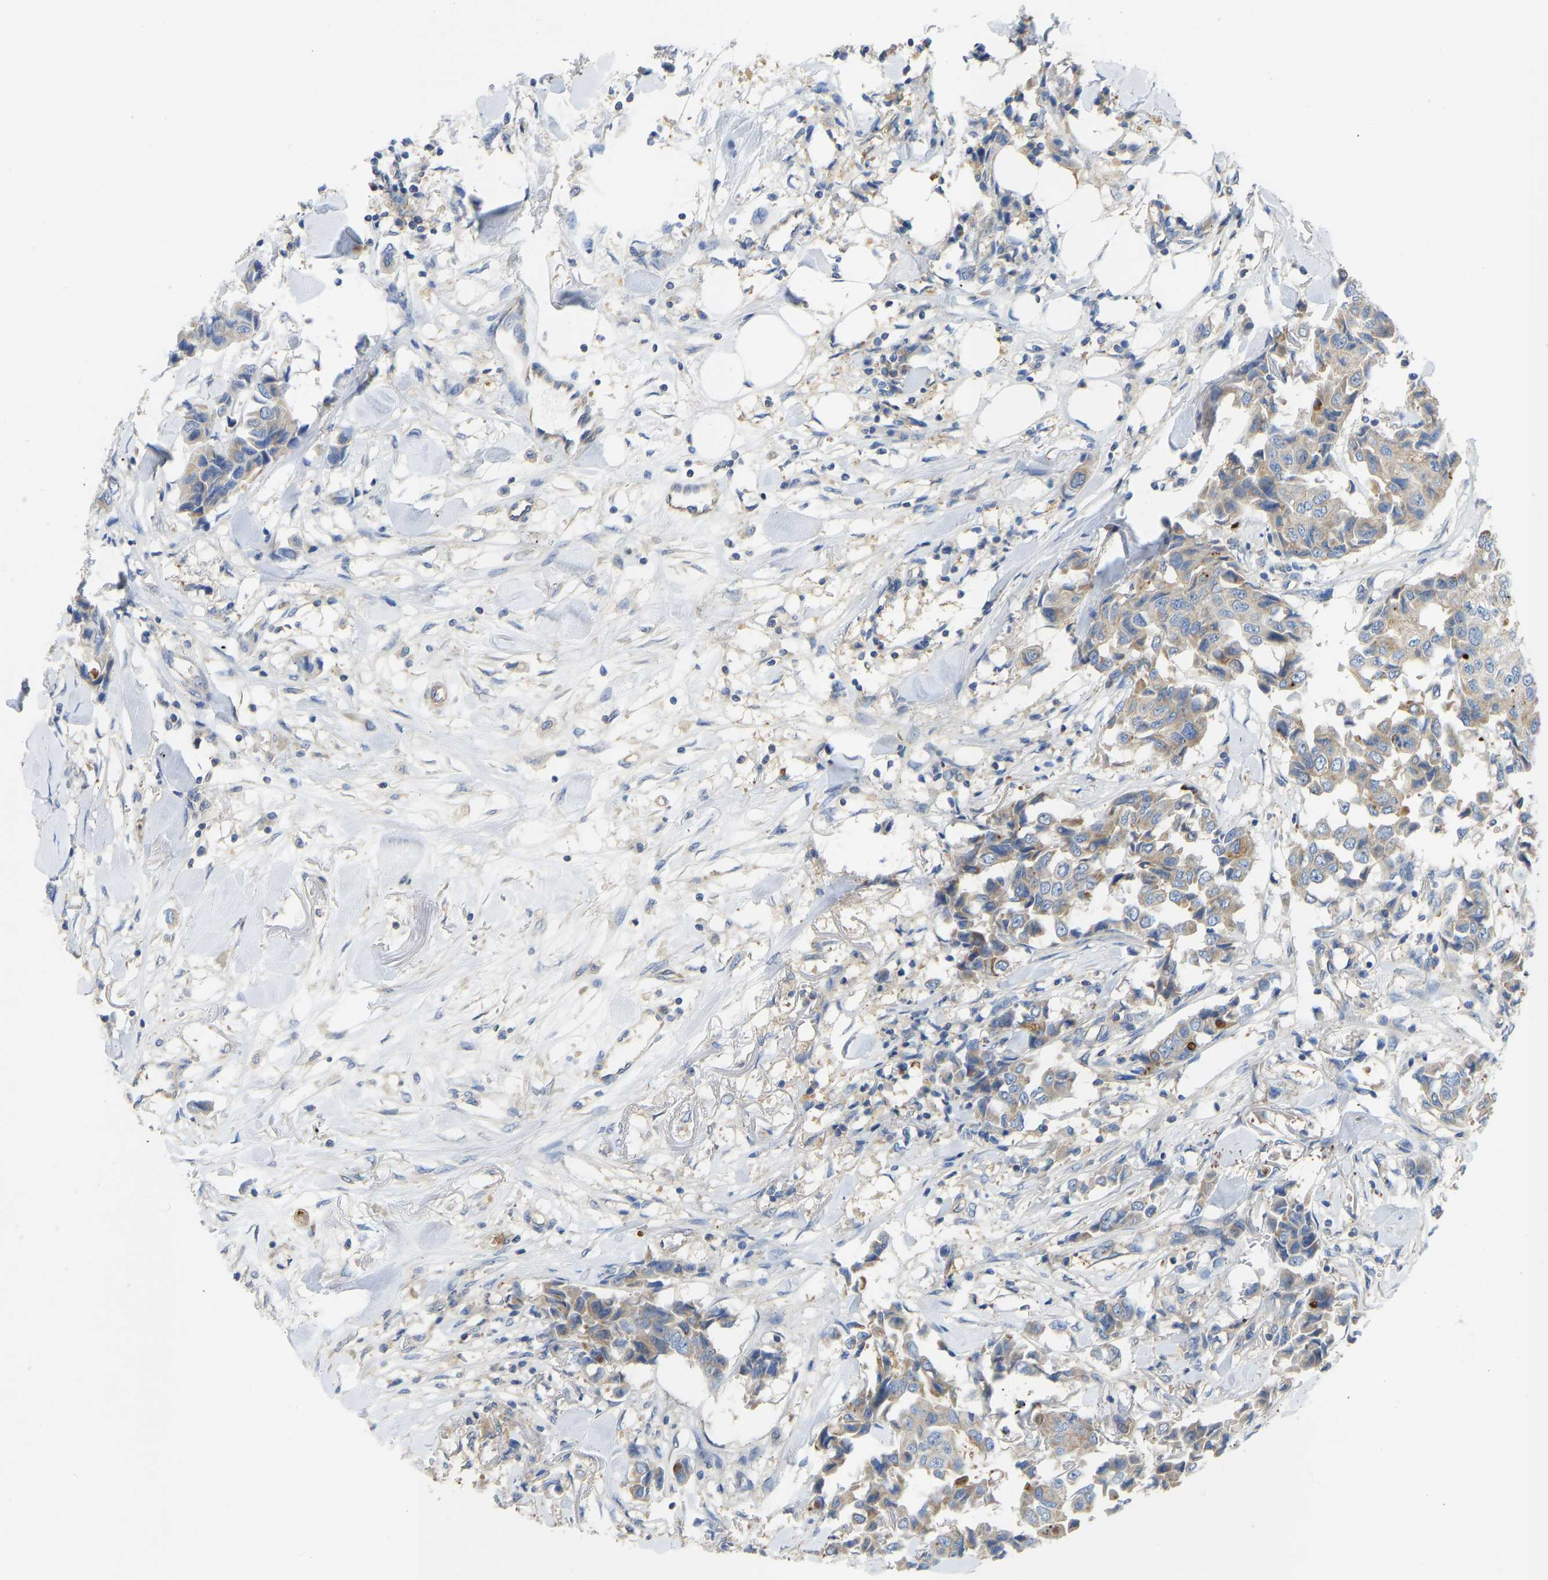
{"staining": {"intensity": "weak", "quantity": ">75%", "location": "cytoplasmic/membranous"}, "tissue": "breast cancer", "cell_type": "Tumor cells", "image_type": "cancer", "snomed": [{"axis": "morphology", "description": "Duct carcinoma"}, {"axis": "topography", "description": "Breast"}], "caption": "Invasive ductal carcinoma (breast) was stained to show a protein in brown. There is low levels of weak cytoplasmic/membranous expression in about >75% of tumor cells. (DAB IHC with brightfield microscopy, high magnification).", "gene": "PPP3CA", "patient": {"sex": "female", "age": 80}}